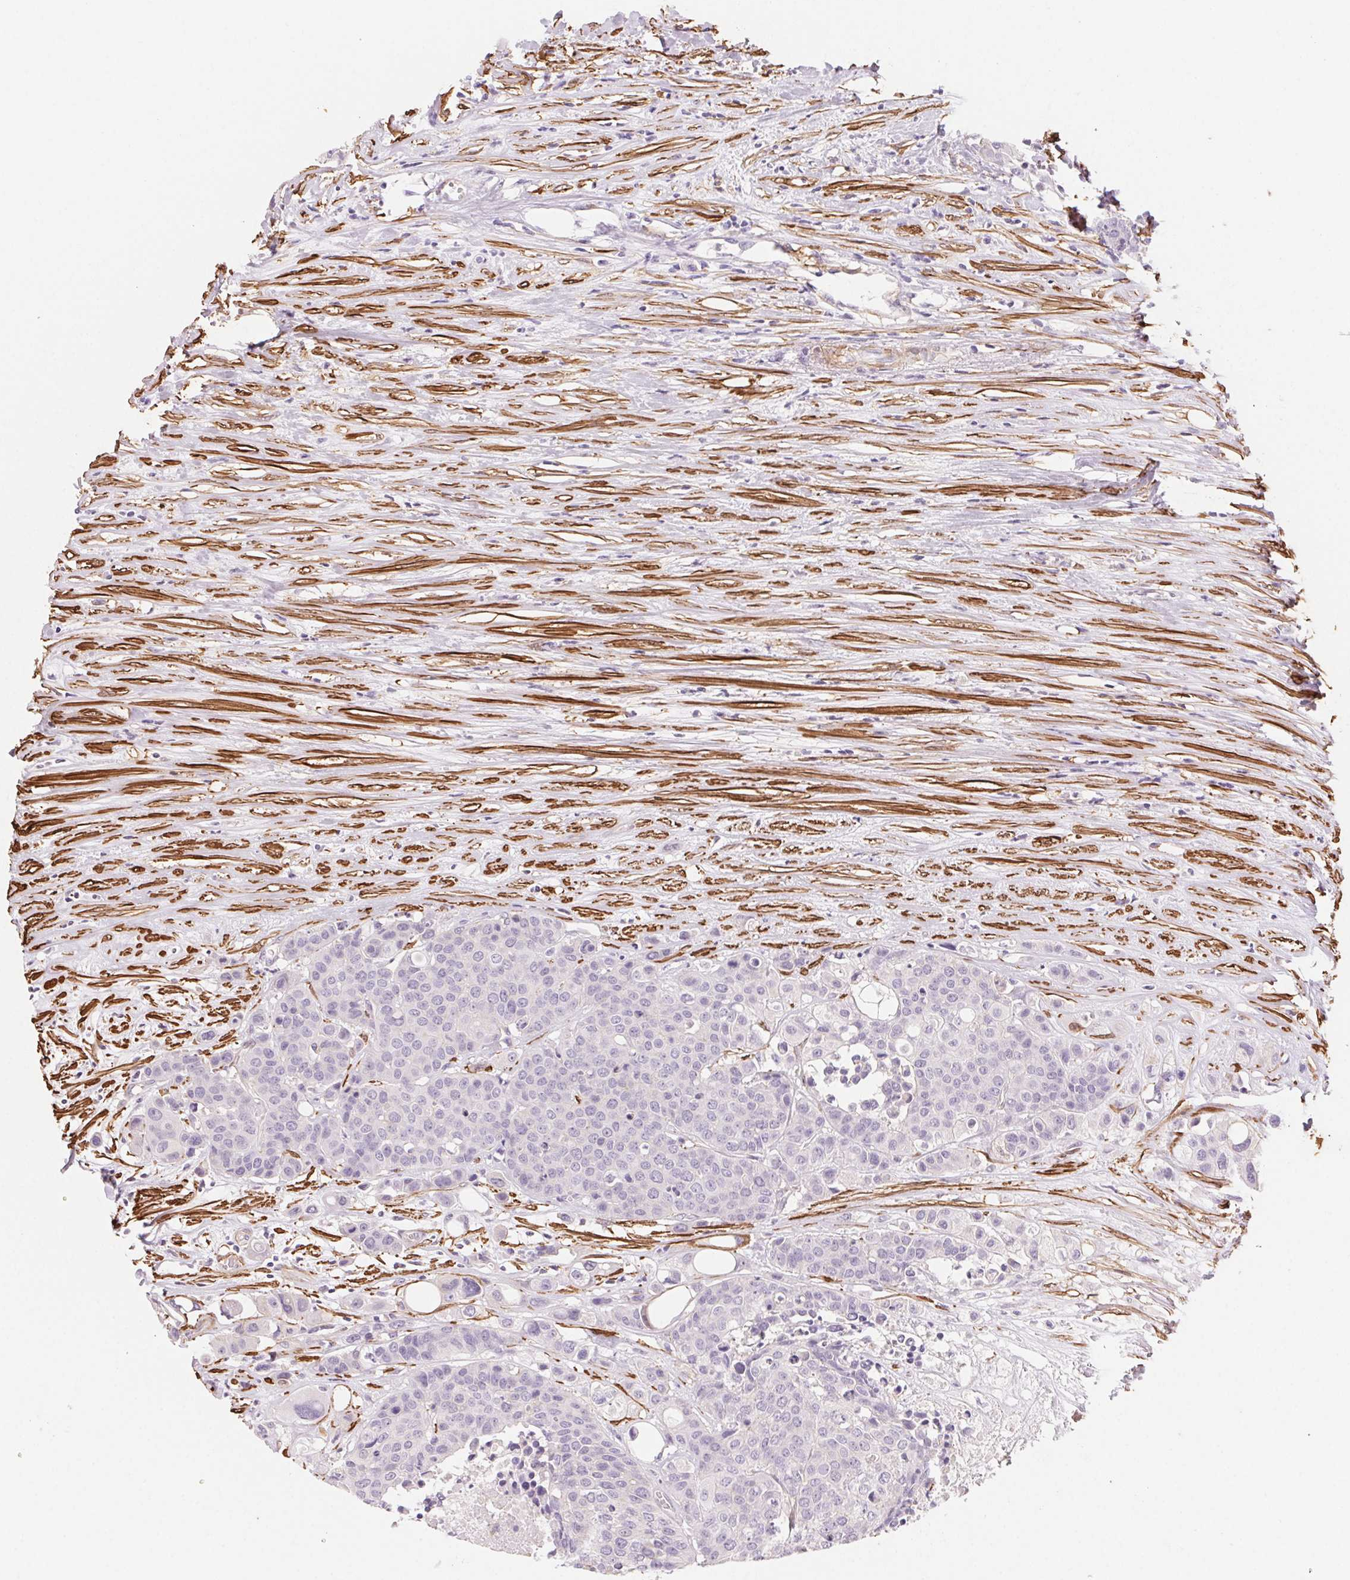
{"staining": {"intensity": "negative", "quantity": "none", "location": "none"}, "tissue": "carcinoid", "cell_type": "Tumor cells", "image_type": "cancer", "snomed": [{"axis": "morphology", "description": "Carcinoid, malignant, NOS"}, {"axis": "topography", "description": "Colon"}], "caption": "DAB (3,3'-diaminobenzidine) immunohistochemical staining of carcinoid displays no significant positivity in tumor cells.", "gene": "GPX8", "patient": {"sex": "male", "age": 81}}